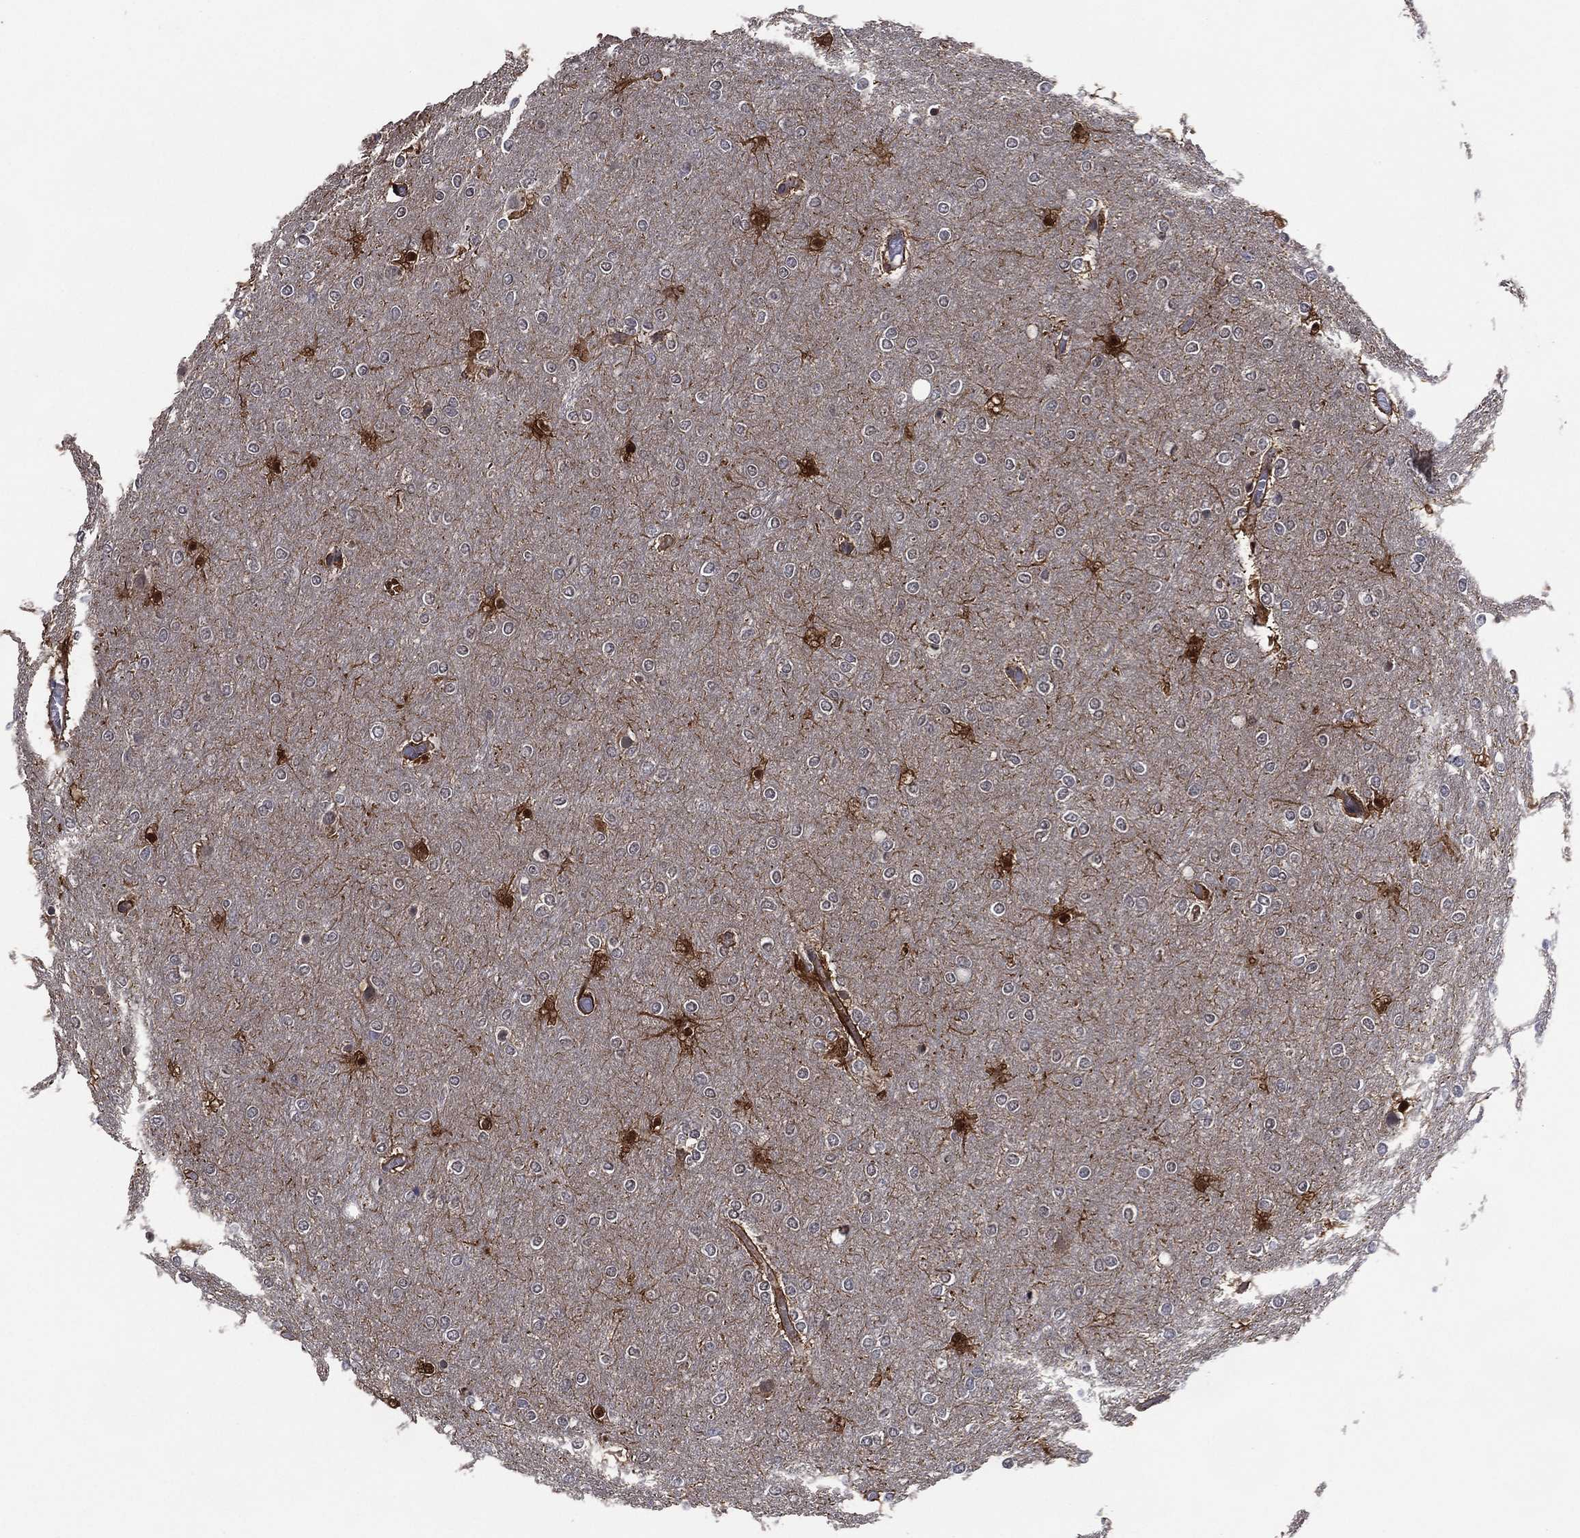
{"staining": {"intensity": "negative", "quantity": "none", "location": "none"}, "tissue": "glioma", "cell_type": "Tumor cells", "image_type": "cancer", "snomed": [{"axis": "morphology", "description": "Glioma, malignant, High grade"}, {"axis": "topography", "description": "Brain"}], "caption": "Human high-grade glioma (malignant) stained for a protein using immunohistochemistry (IHC) demonstrates no positivity in tumor cells.", "gene": "AK1", "patient": {"sex": "female", "age": 61}}